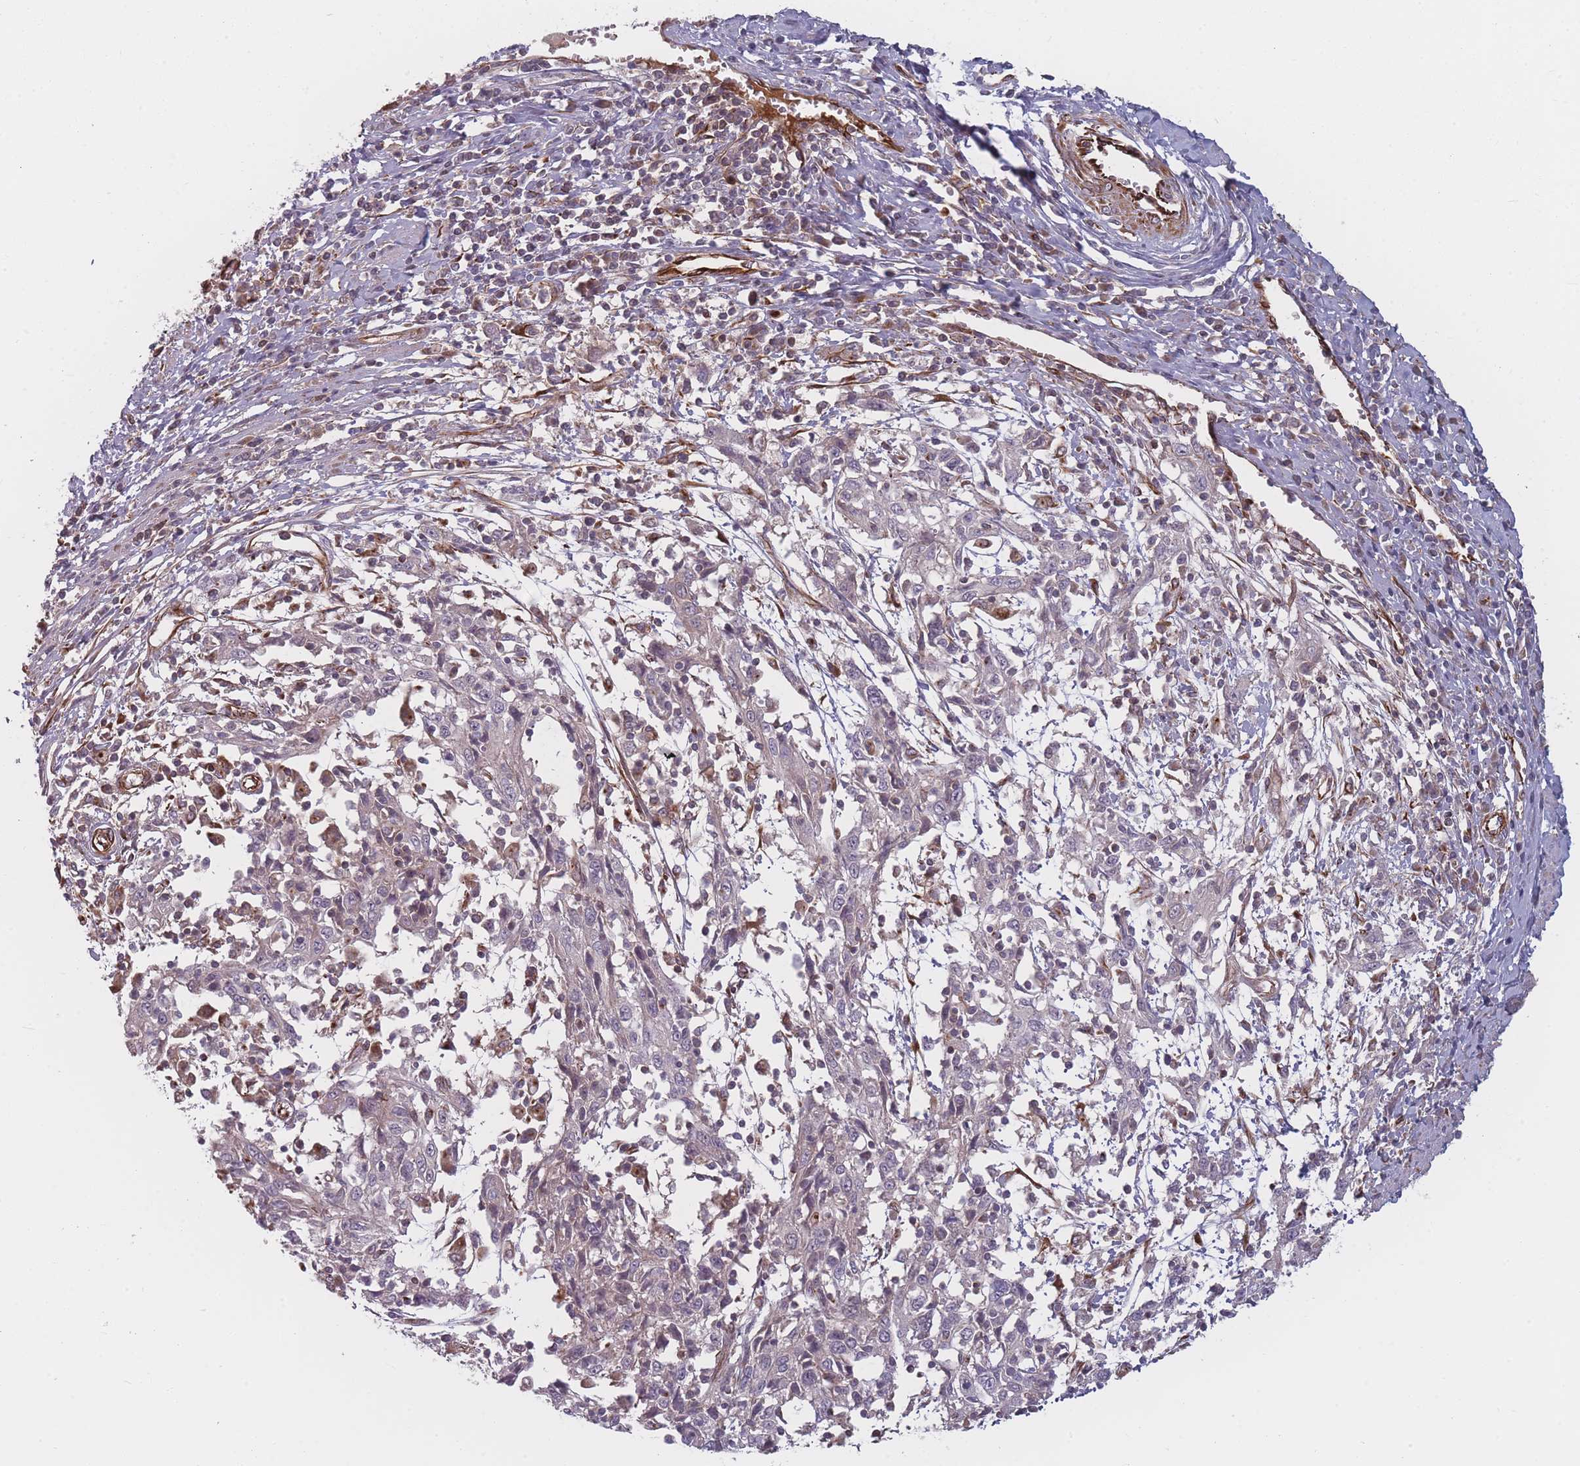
{"staining": {"intensity": "negative", "quantity": "none", "location": "none"}, "tissue": "cervical cancer", "cell_type": "Tumor cells", "image_type": "cancer", "snomed": [{"axis": "morphology", "description": "Squamous cell carcinoma, NOS"}, {"axis": "topography", "description": "Cervix"}], "caption": "Immunohistochemistry histopathology image of human cervical squamous cell carcinoma stained for a protein (brown), which exhibits no staining in tumor cells.", "gene": "EEF1AKMT2", "patient": {"sex": "female", "age": 46}}